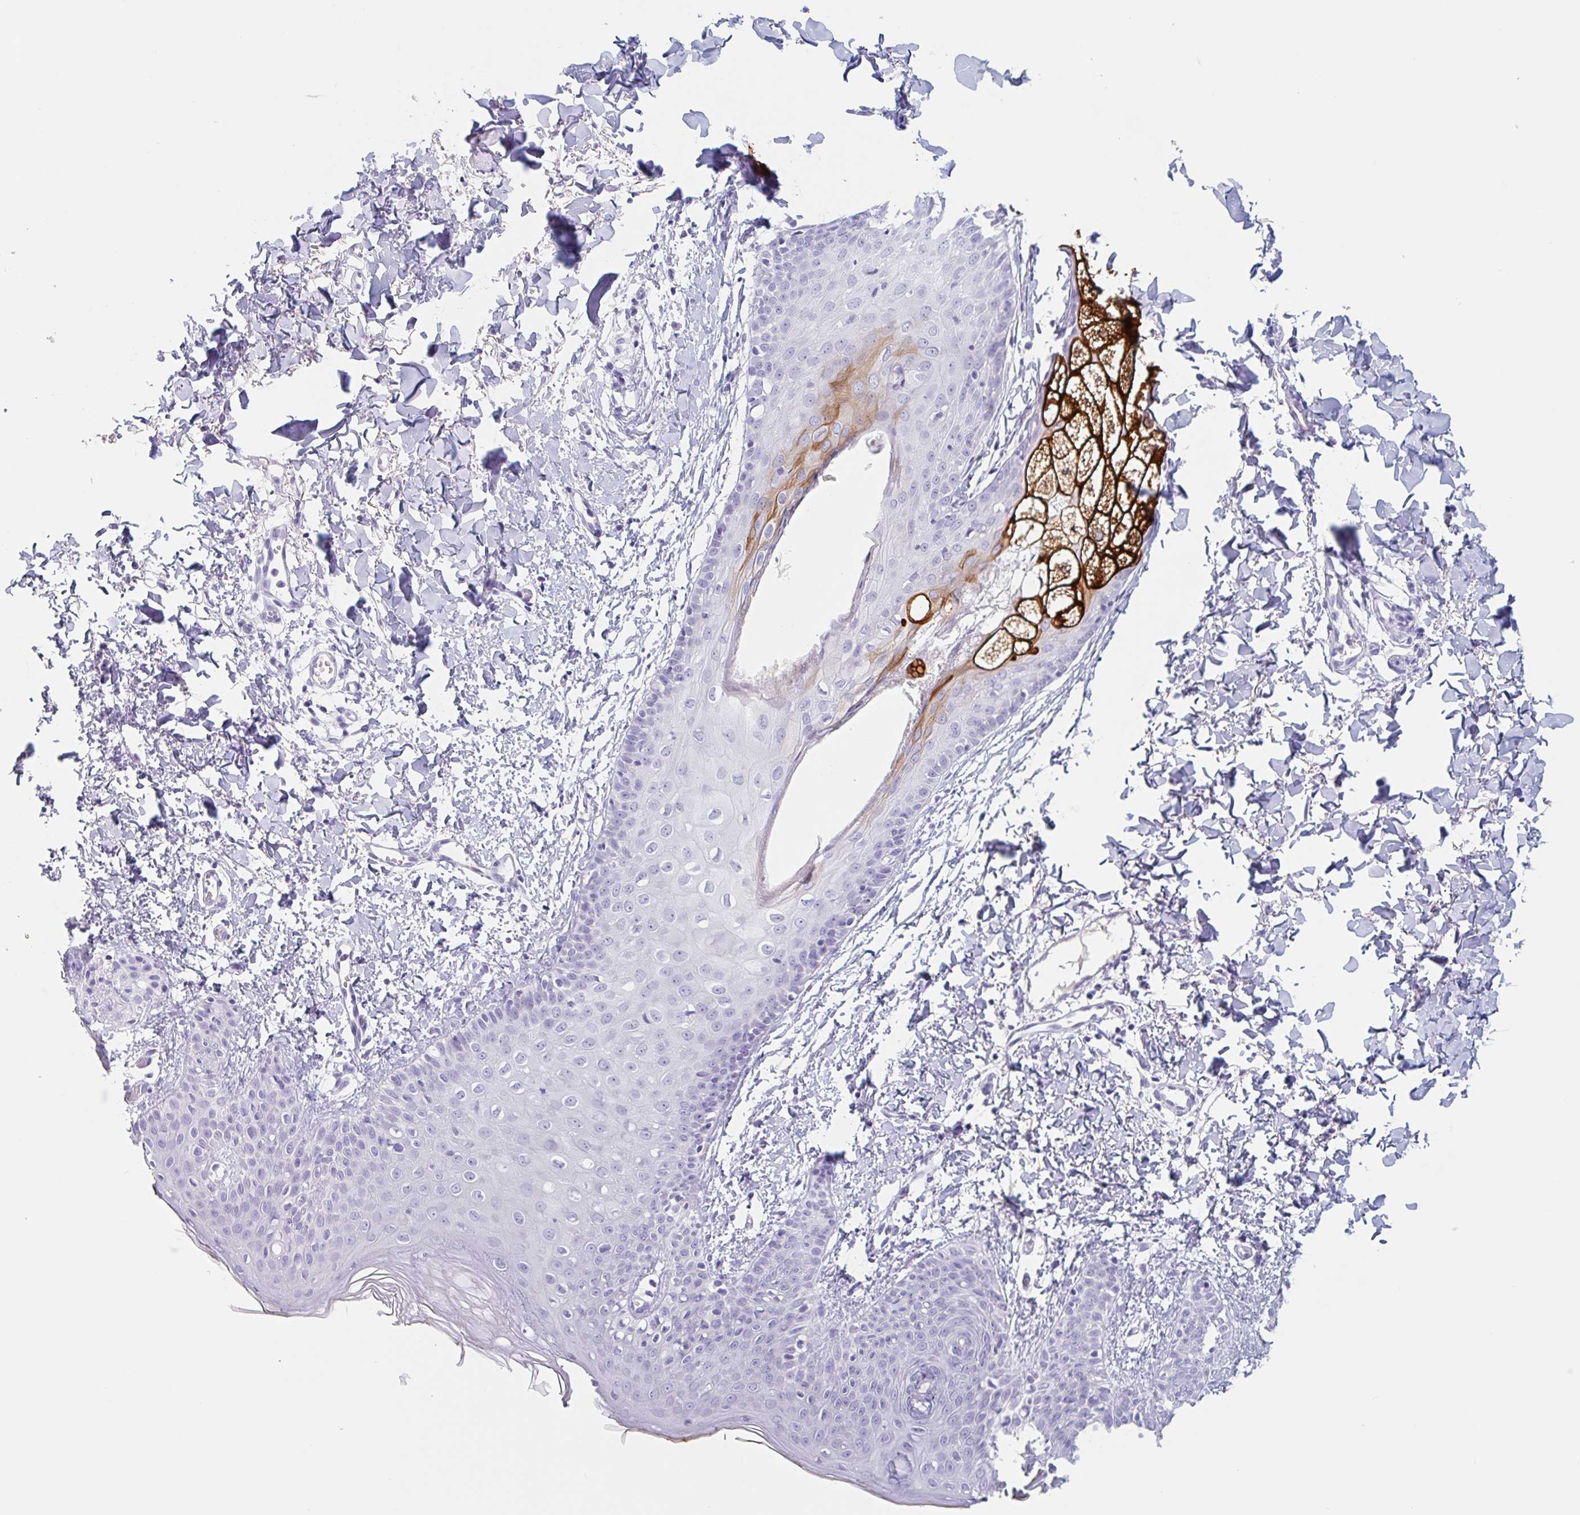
{"staining": {"intensity": "negative", "quantity": "none", "location": "none"}, "tissue": "skin", "cell_type": "Fibroblasts", "image_type": "normal", "snomed": [{"axis": "morphology", "description": "Normal tissue, NOS"}, {"axis": "topography", "description": "Skin"}], "caption": "Human skin stained for a protein using IHC reveals no positivity in fibroblasts.", "gene": "EMC4", "patient": {"sex": "male", "age": 16}}